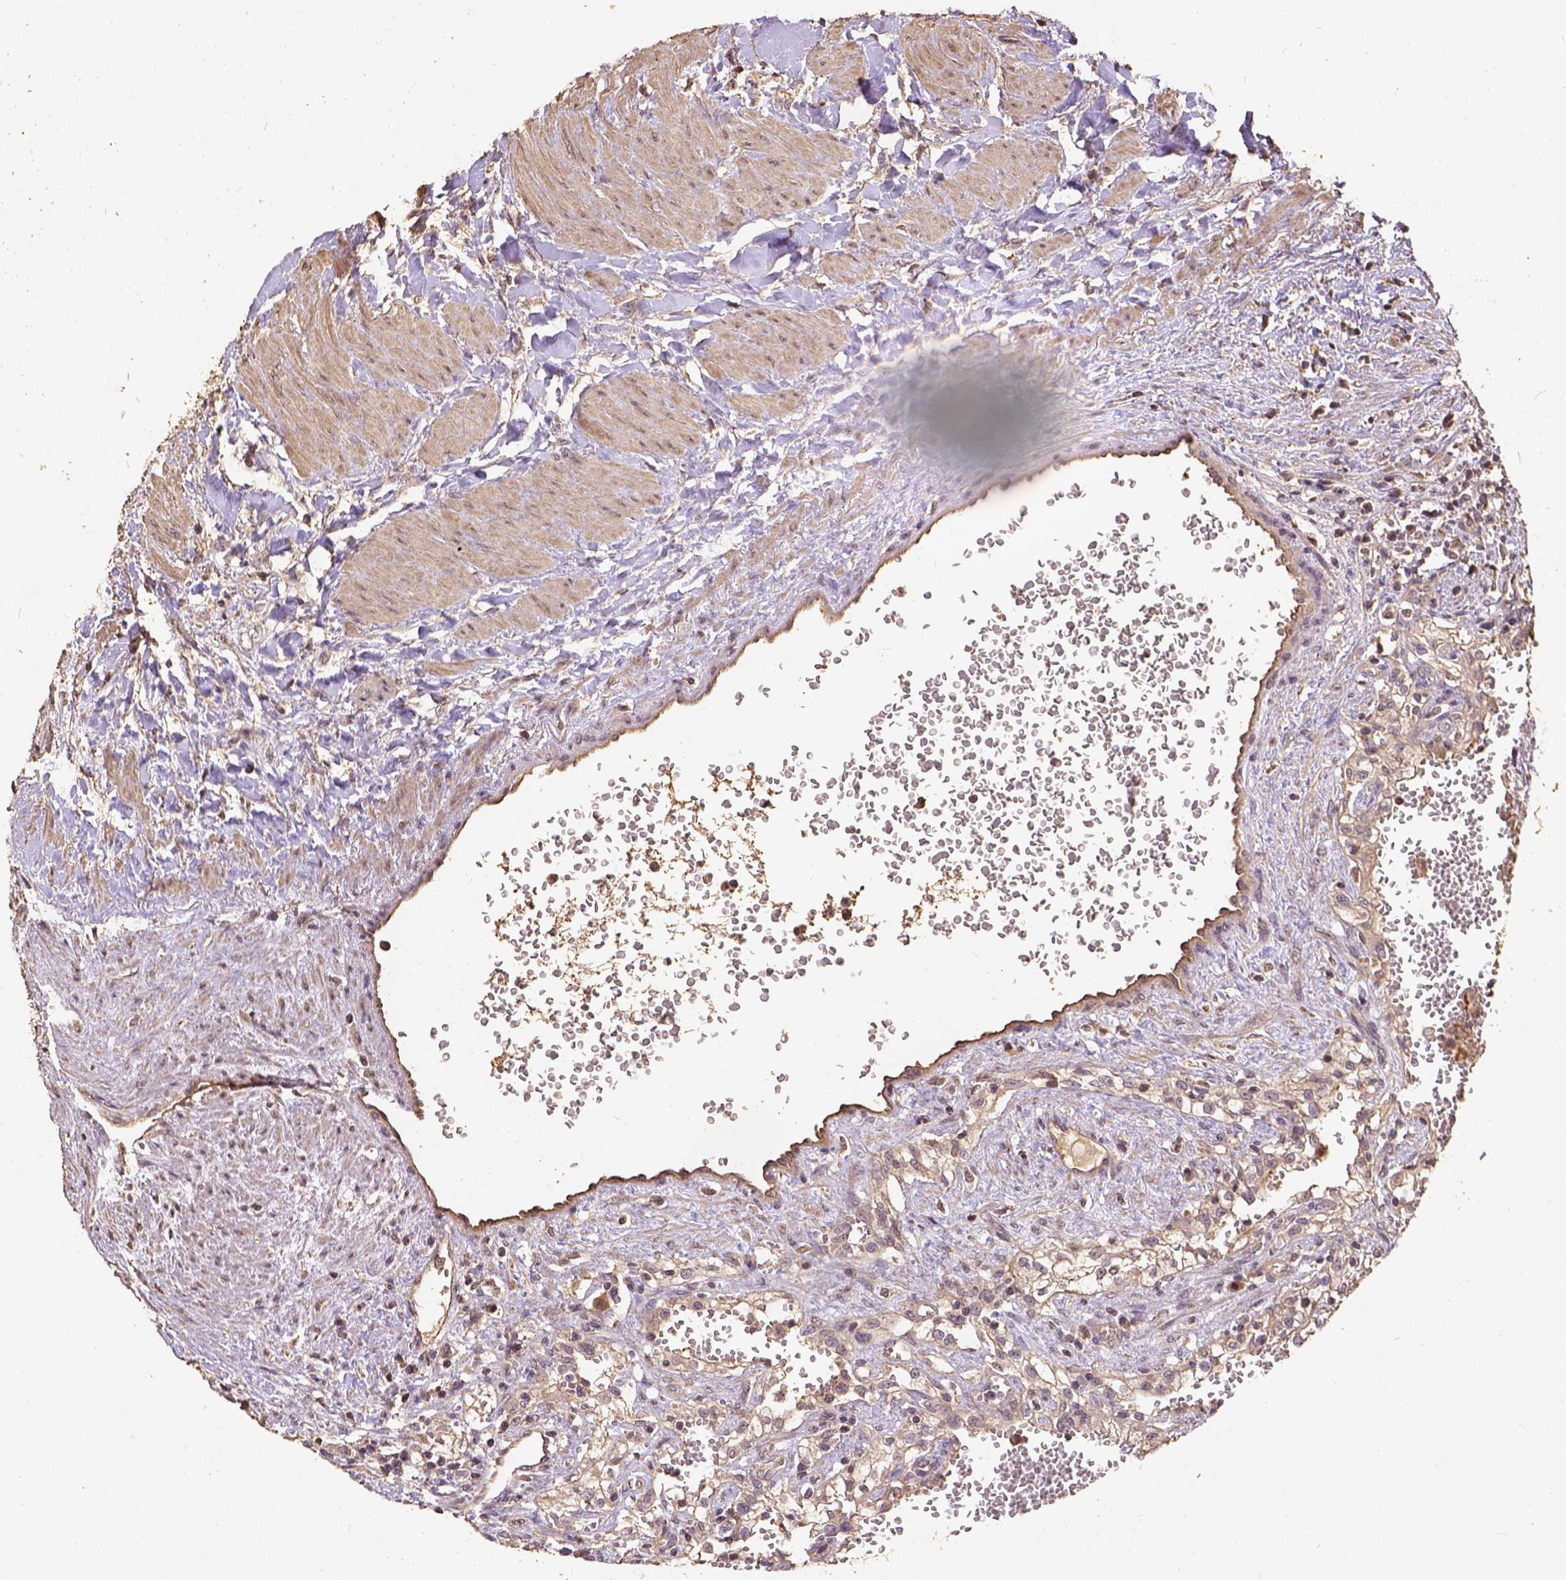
{"staining": {"intensity": "weak", "quantity": ">75%", "location": "cytoplasmic/membranous"}, "tissue": "renal cancer", "cell_type": "Tumor cells", "image_type": "cancer", "snomed": [{"axis": "morphology", "description": "Adenocarcinoma, NOS"}, {"axis": "topography", "description": "Kidney"}], "caption": "High-magnification brightfield microscopy of renal cancer stained with DAB (3,3'-diaminobenzidine) (brown) and counterstained with hematoxylin (blue). tumor cells exhibit weak cytoplasmic/membranous staining is appreciated in about>75% of cells.", "gene": "ATP1B3", "patient": {"sex": "female", "age": 74}}